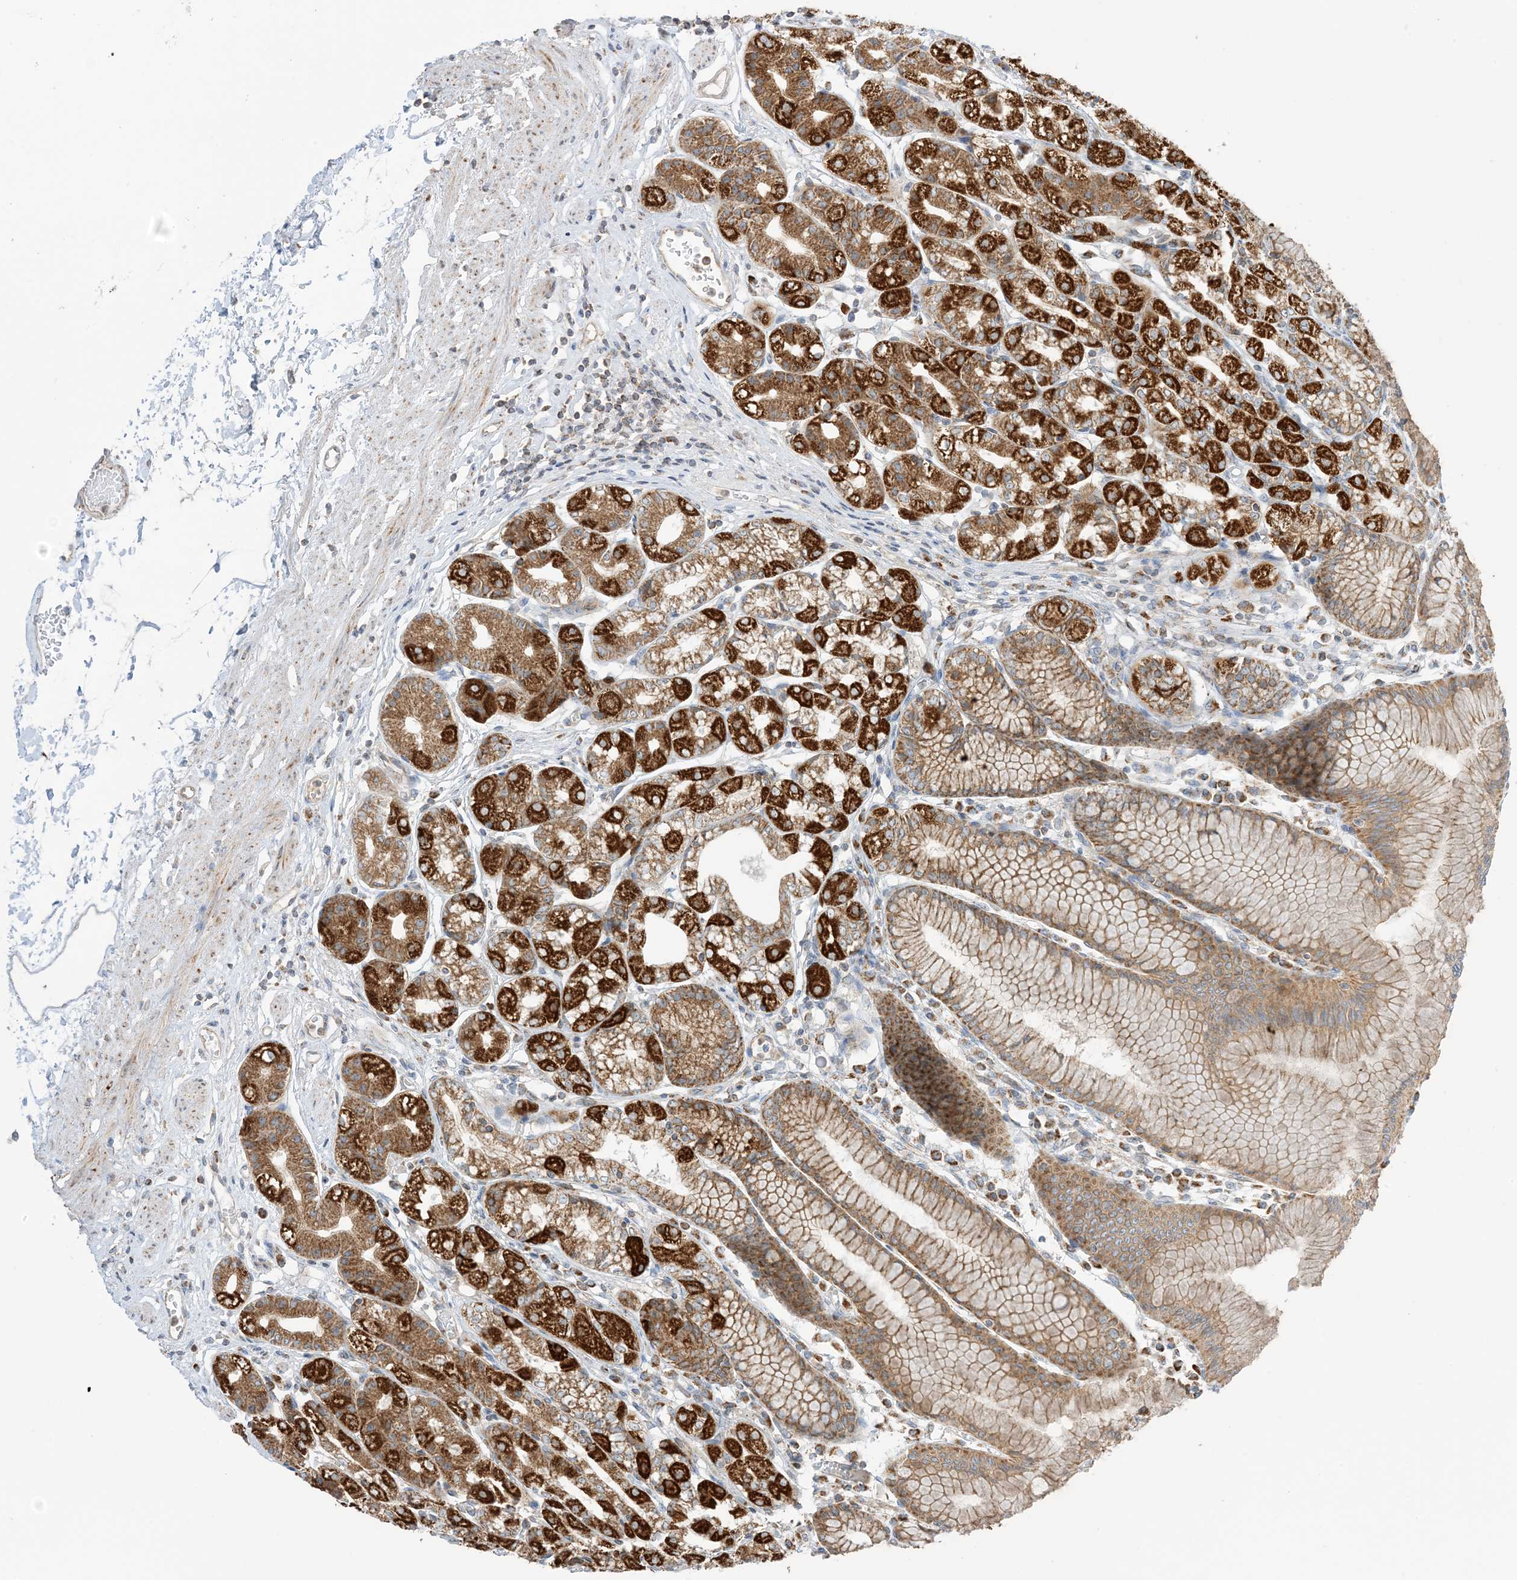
{"staining": {"intensity": "strong", "quantity": ">75%", "location": "cytoplasmic/membranous"}, "tissue": "stomach", "cell_type": "Glandular cells", "image_type": "normal", "snomed": [{"axis": "morphology", "description": "Normal tissue, NOS"}, {"axis": "topography", "description": "Stomach"}], "caption": "This histopathology image exhibits IHC staining of normal human stomach, with high strong cytoplasmic/membranous staining in about >75% of glandular cells.", "gene": "N4BP3", "patient": {"sex": "female", "age": 57}}